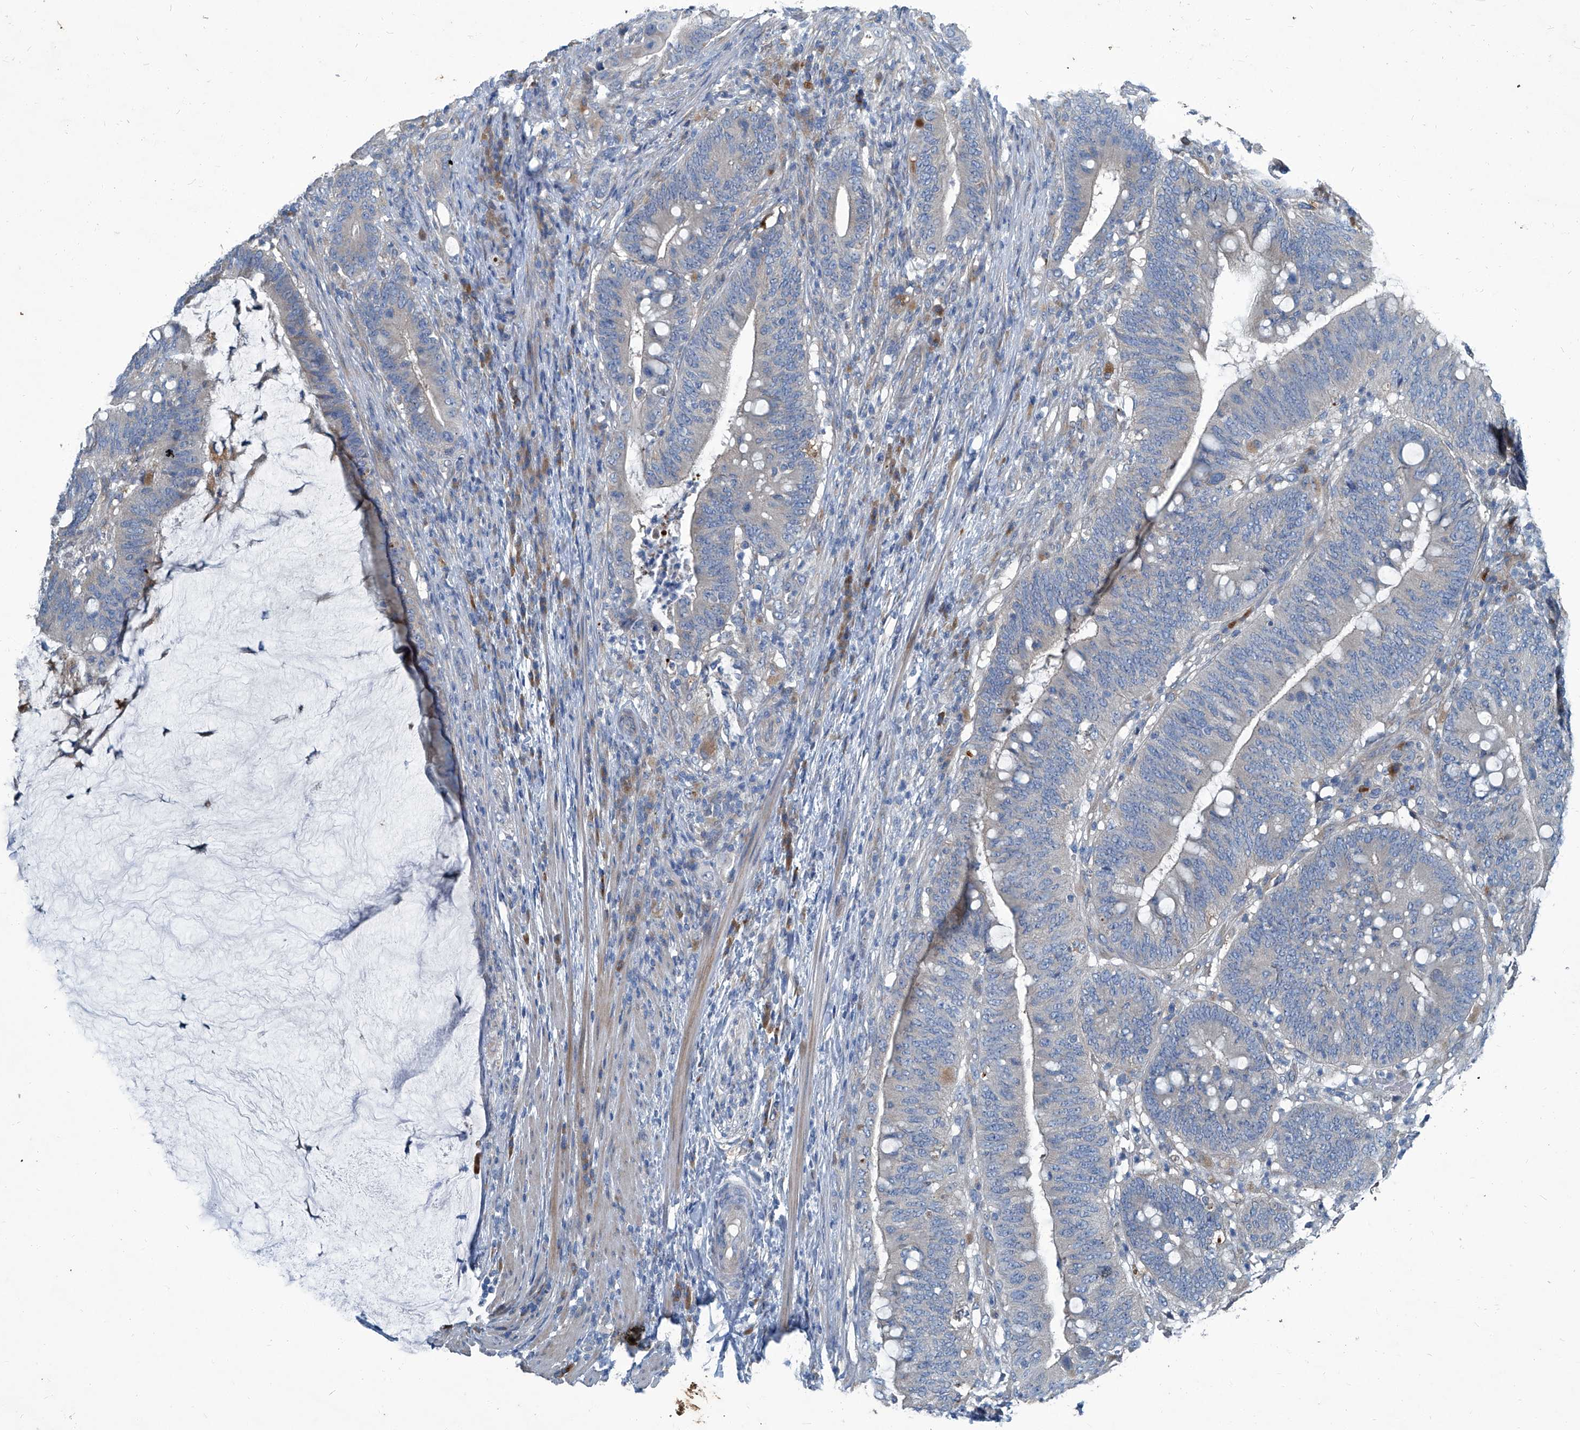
{"staining": {"intensity": "negative", "quantity": "none", "location": "none"}, "tissue": "colorectal cancer", "cell_type": "Tumor cells", "image_type": "cancer", "snomed": [{"axis": "morphology", "description": "Adenocarcinoma, NOS"}, {"axis": "topography", "description": "Colon"}], "caption": "High magnification brightfield microscopy of colorectal cancer stained with DAB (brown) and counterstained with hematoxylin (blue): tumor cells show no significant positivity.", "gene": "SLC26A11", "patient": {"sex": "female", "age": 66}}